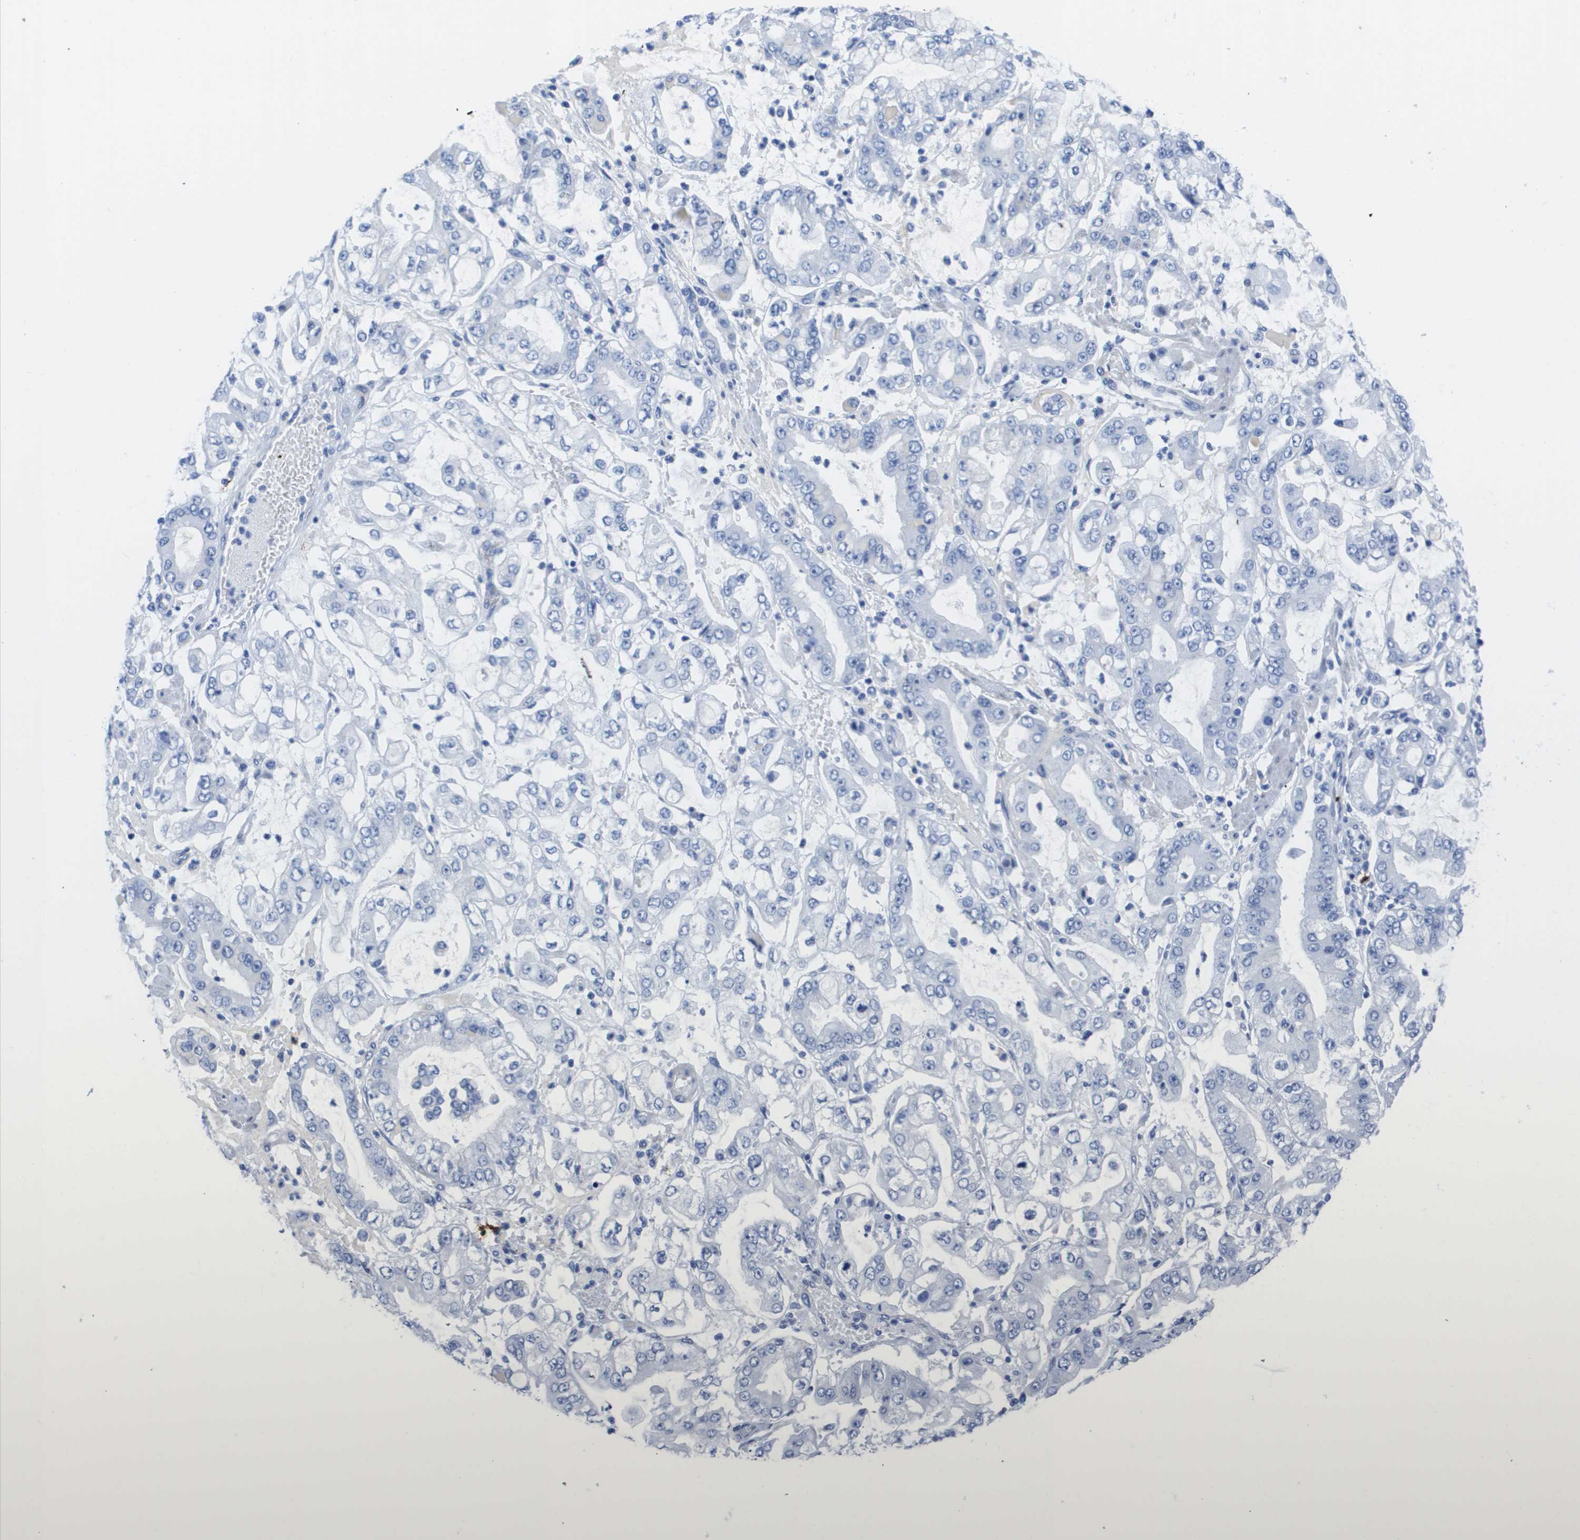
{"staining": {"intensity": "negative", "quantity": "none", "location": "none"}, "tissue": "stomach cancer", "cell_type": "Tumor cells", "image_type": "cancer", "snomed": [{"axis": "morphology", "description": "Adenocarcinoma, NOS"}, {"axis": "topography", "description": "Stomach"}], "caption": "This is a image of immunohistochemistry staining of adenocarcinoma (stomach), which shows no staining in tumor cells.", "gene": "MS4A1", "patient": {"sex": "male", "age": 76}}